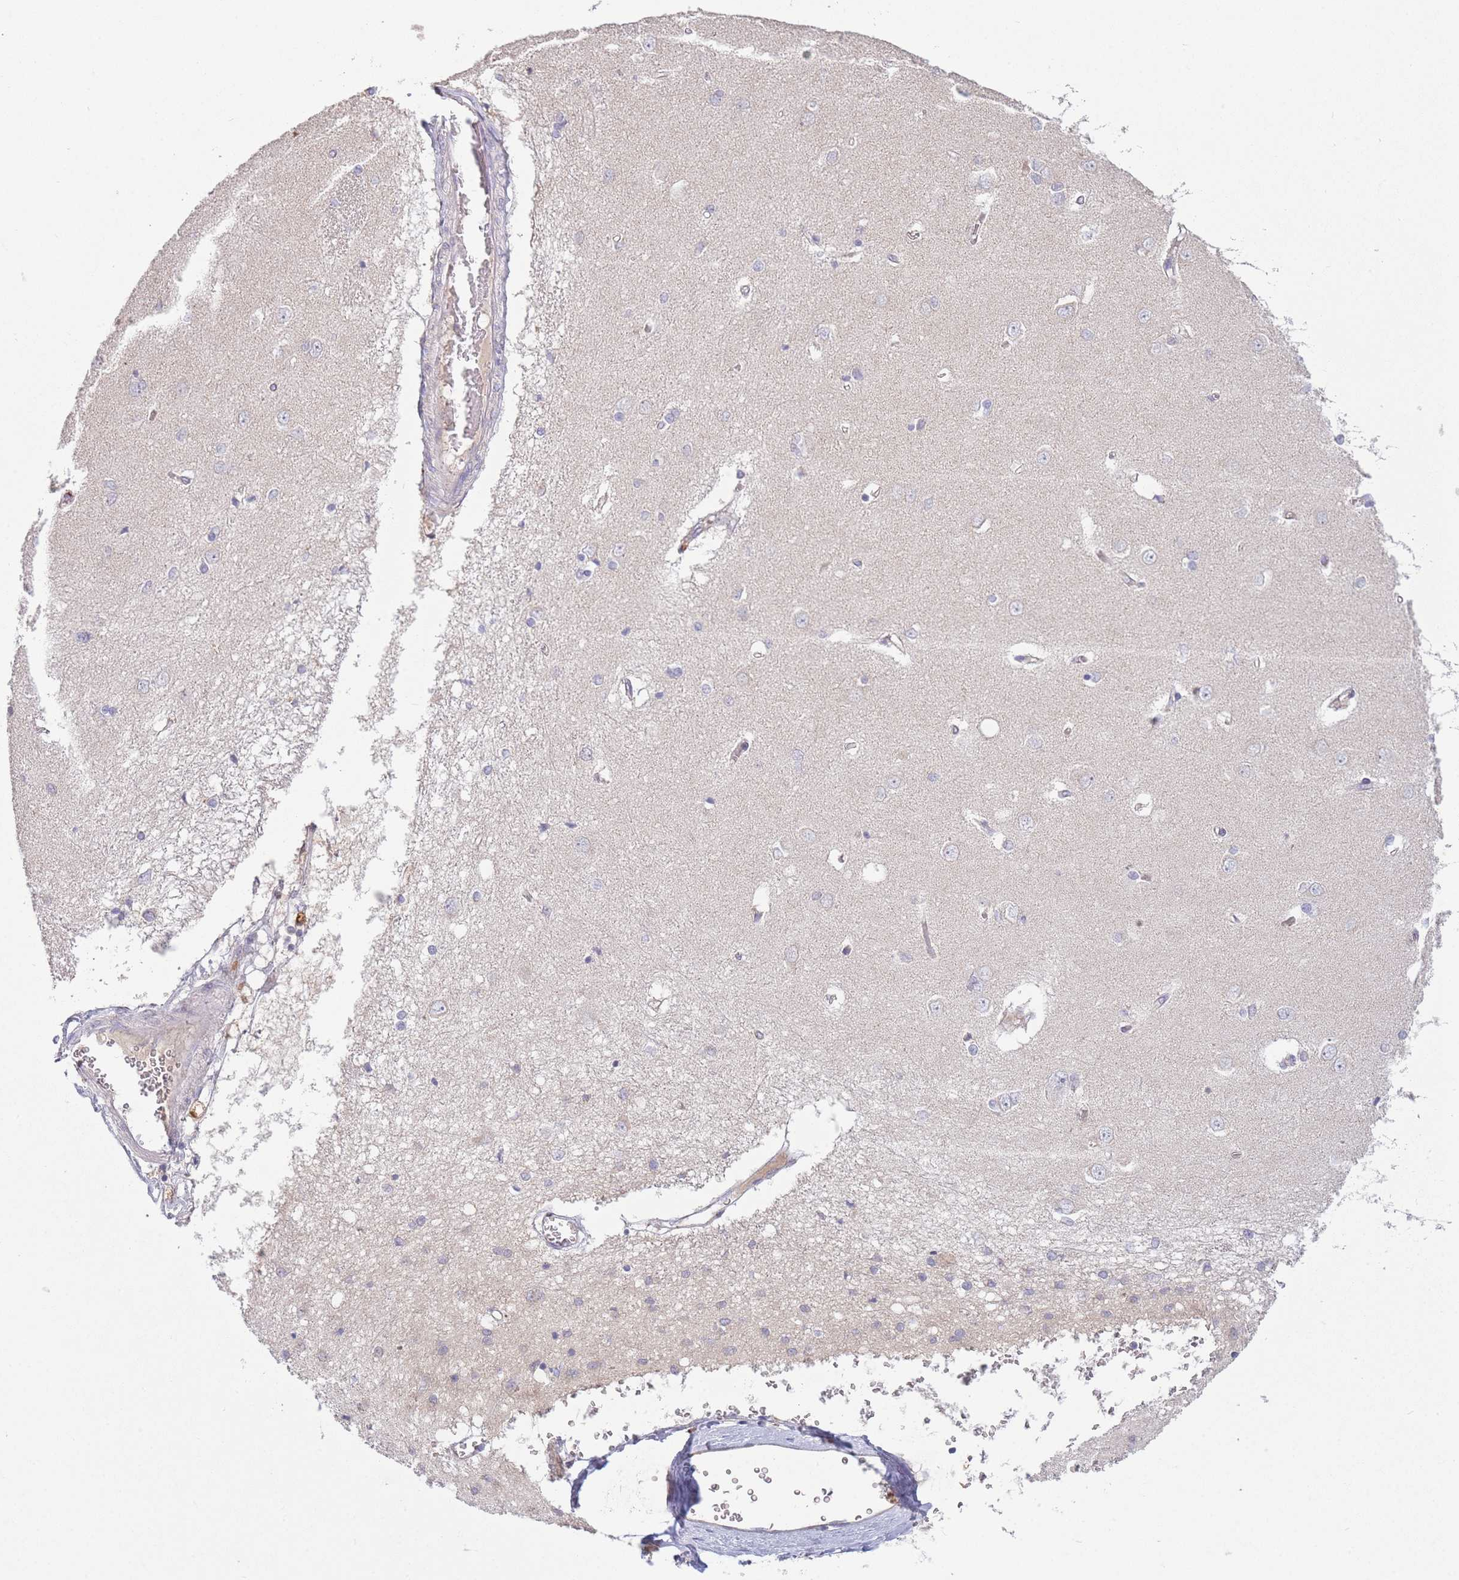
{"staining": {"intensity": "negative", "quantity": "none", "location": "none"}, "tissue": "caudate", "cell_type": "Glial cells", "image_type": "normal", "snomed": [{"axis": "morphology", "description": "Normal tissue, NOS"}, {"axis": "topography", "description": "Lateral ventricle wall"}], "caption": "Immunohistochemistry of unremarkable caudate displays no positivity in glial cells. (DAB (3,3'-diaminobenzidine) immunohistochemistry, high magnification).", "gene": "TRIM61", "patient": {"sex": "male", "age": 37}}